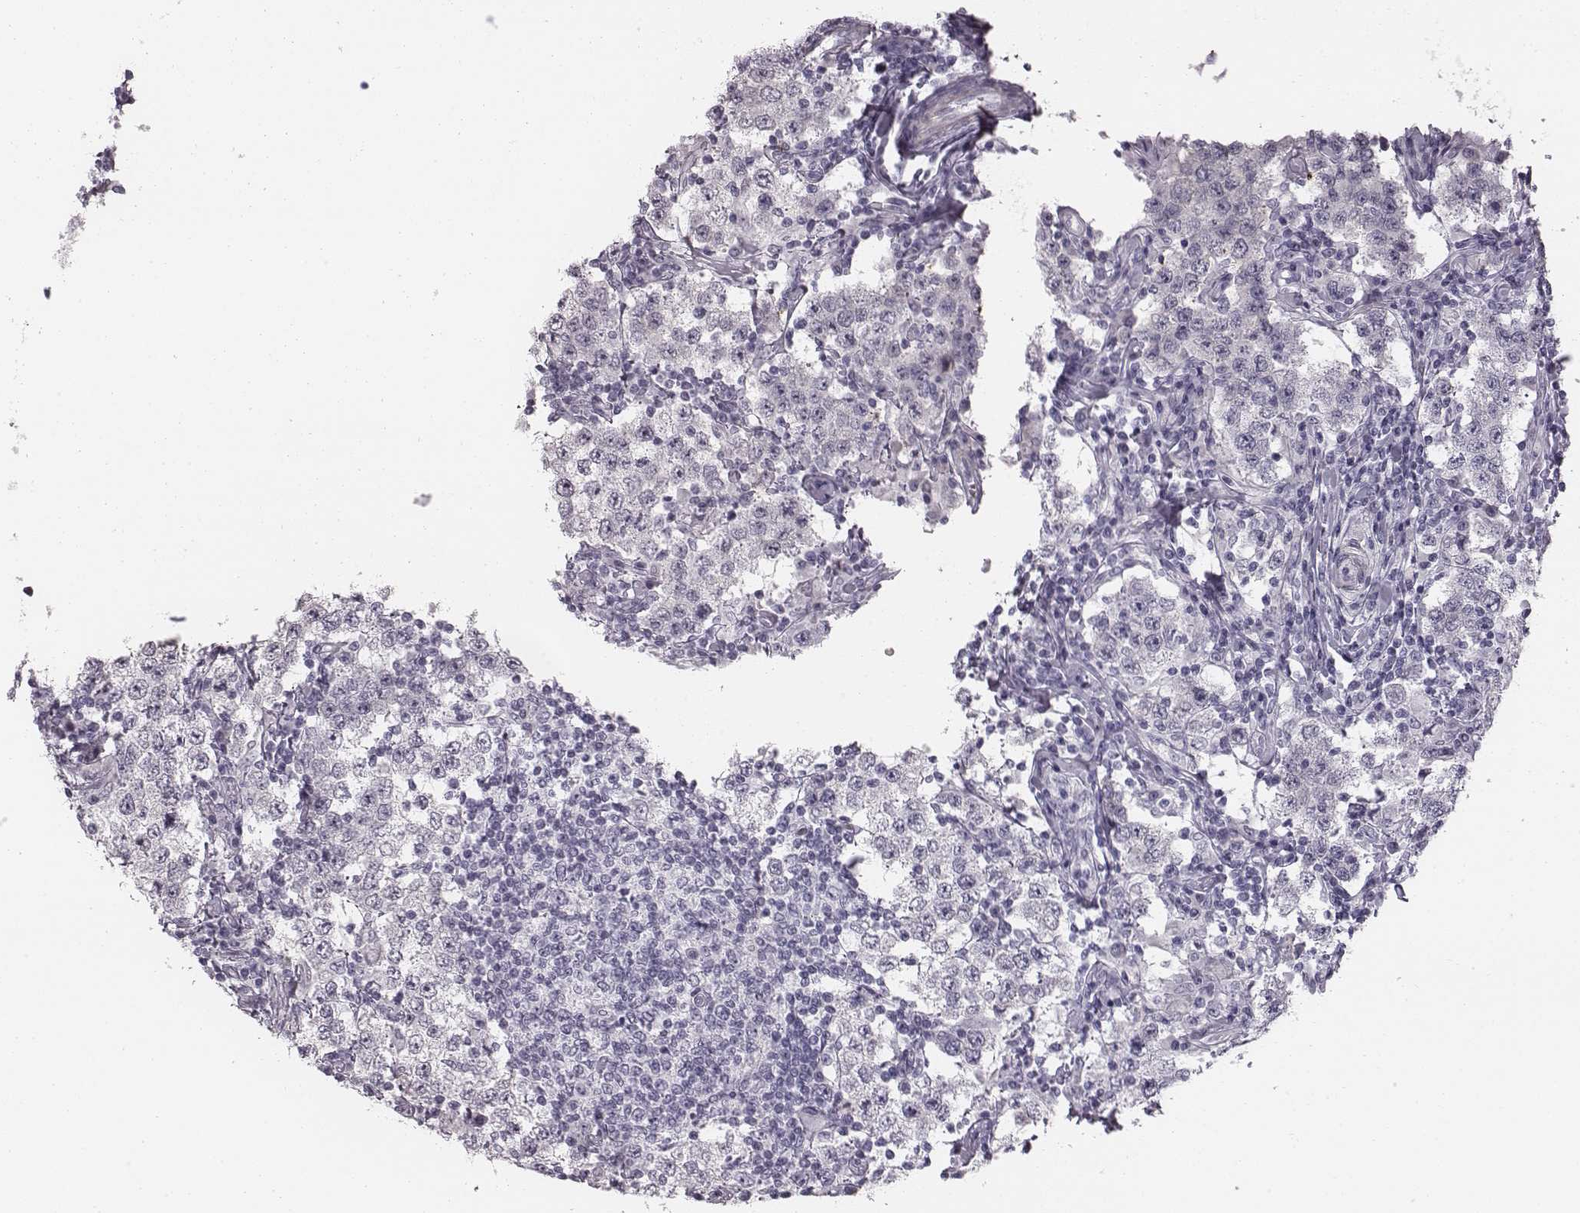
{"staining": {"intensity": "negative", "quantity": "none", "location": "none"}, "tissue": "testis cancer", "cell_type": "Tumor cells", "image_type": "cancer", "snomed": [{"axis": "morphology", "description": "Seminoma, NOS"}, {"axis": "morphology", "description": "Carcinoma, Embryonal, NOS"}, {"axis": "topography", "description": "Testis"}], "caption": "Testis cancer was stained to show a protein in brown. There is no significant expression in tumor cells.", "gene": "CRISP1", "patient": {"sex": "male", "age": 41}}